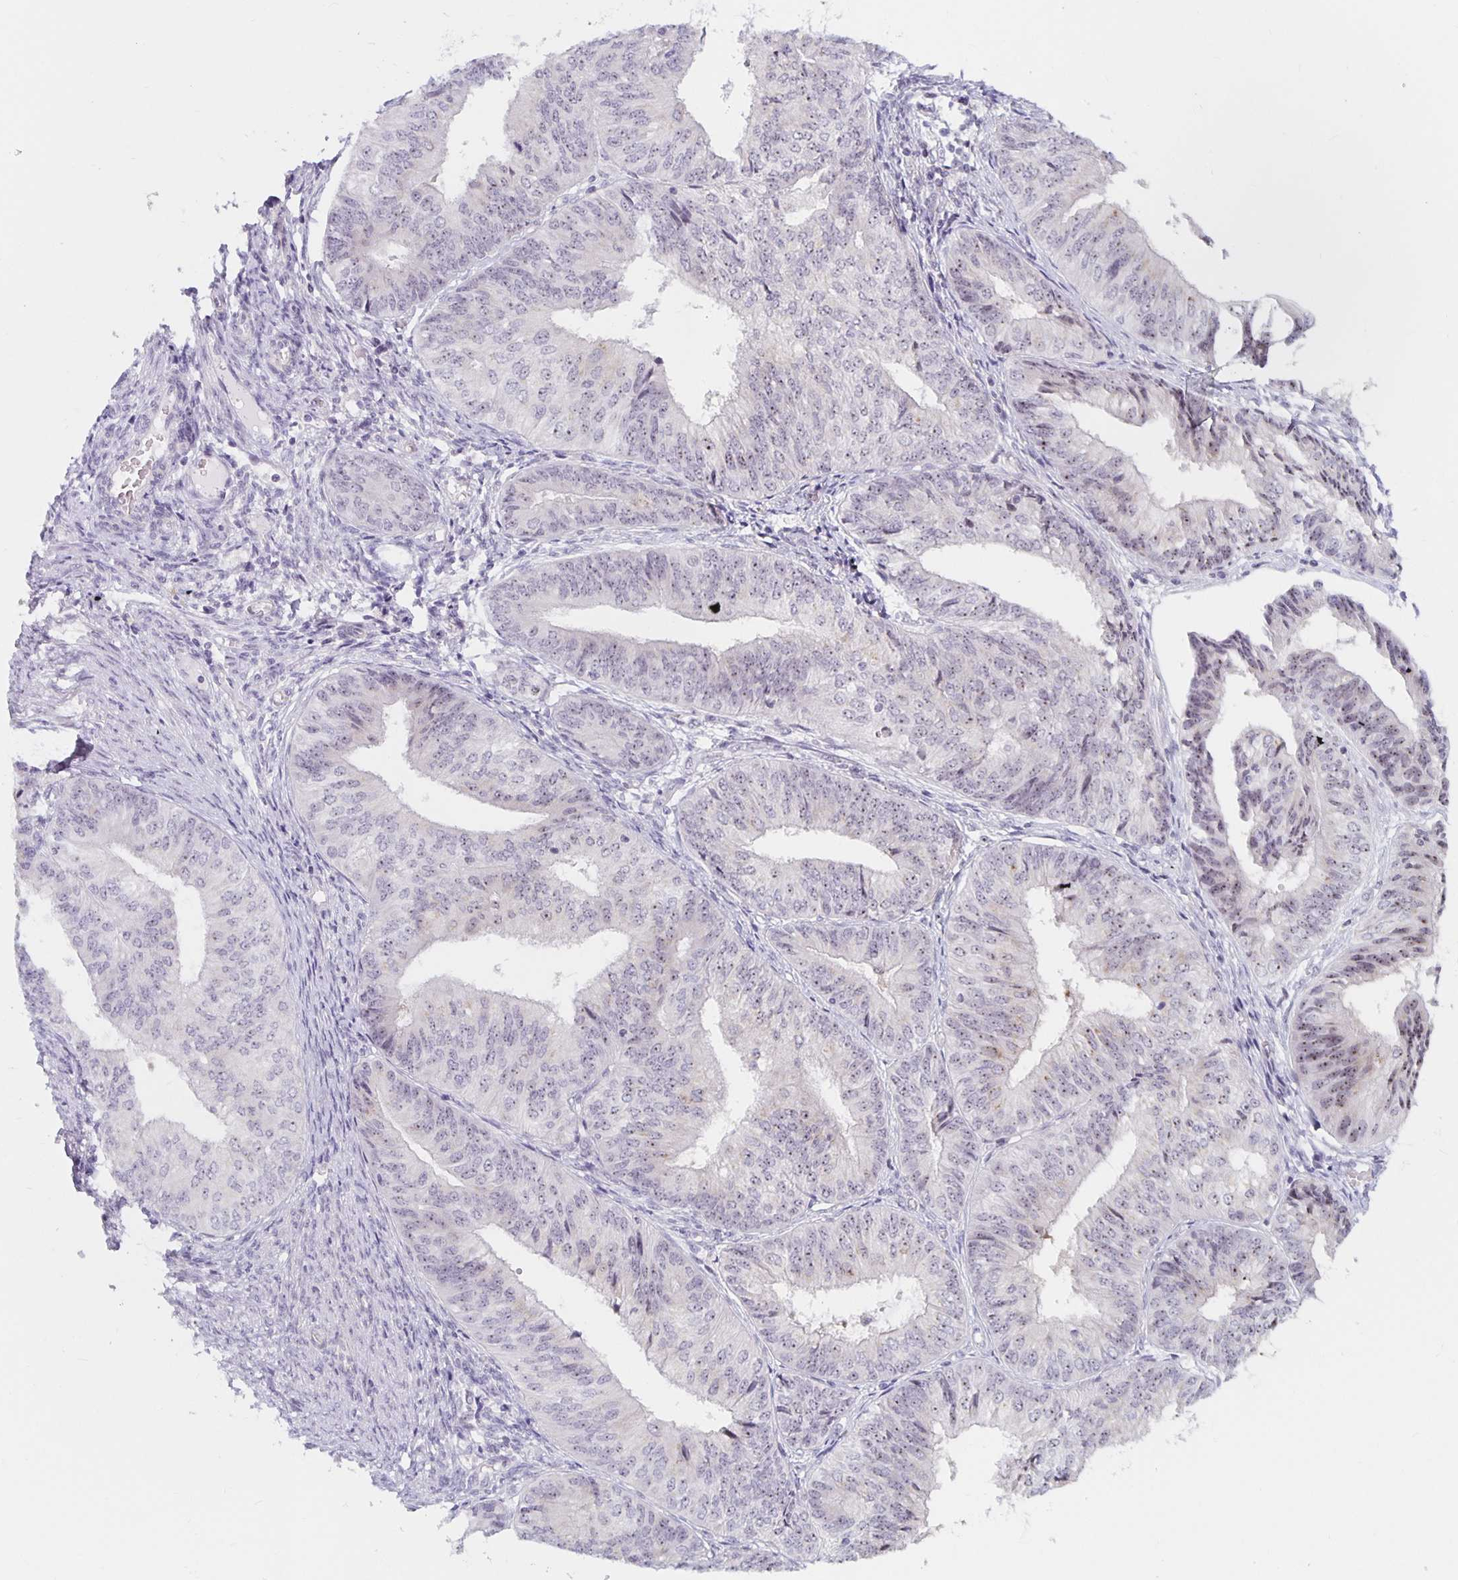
{"staining": {"intensity": "moderate", "quantity": "<25%", "location": "nuclear"}, "tissue": "endometrial cancer", "cell_type": "Tumor cells", "image_type": "cancer", "snomed": [{"axis": "morphology", "description": "Adenocarcinoma, NOS"}, {"axis": "topography", "description": "Endometrium"}], "caption": "Endometrial adenocarcinoma tissue exhibits moderate nuclear staining in approximately <25% of tumor cells Immunohistochemistry stains the protein of interest in brown and the nuclei are stained blue.", "gene": "NUP85", "patient": {"sex": "female", "age": 58}}